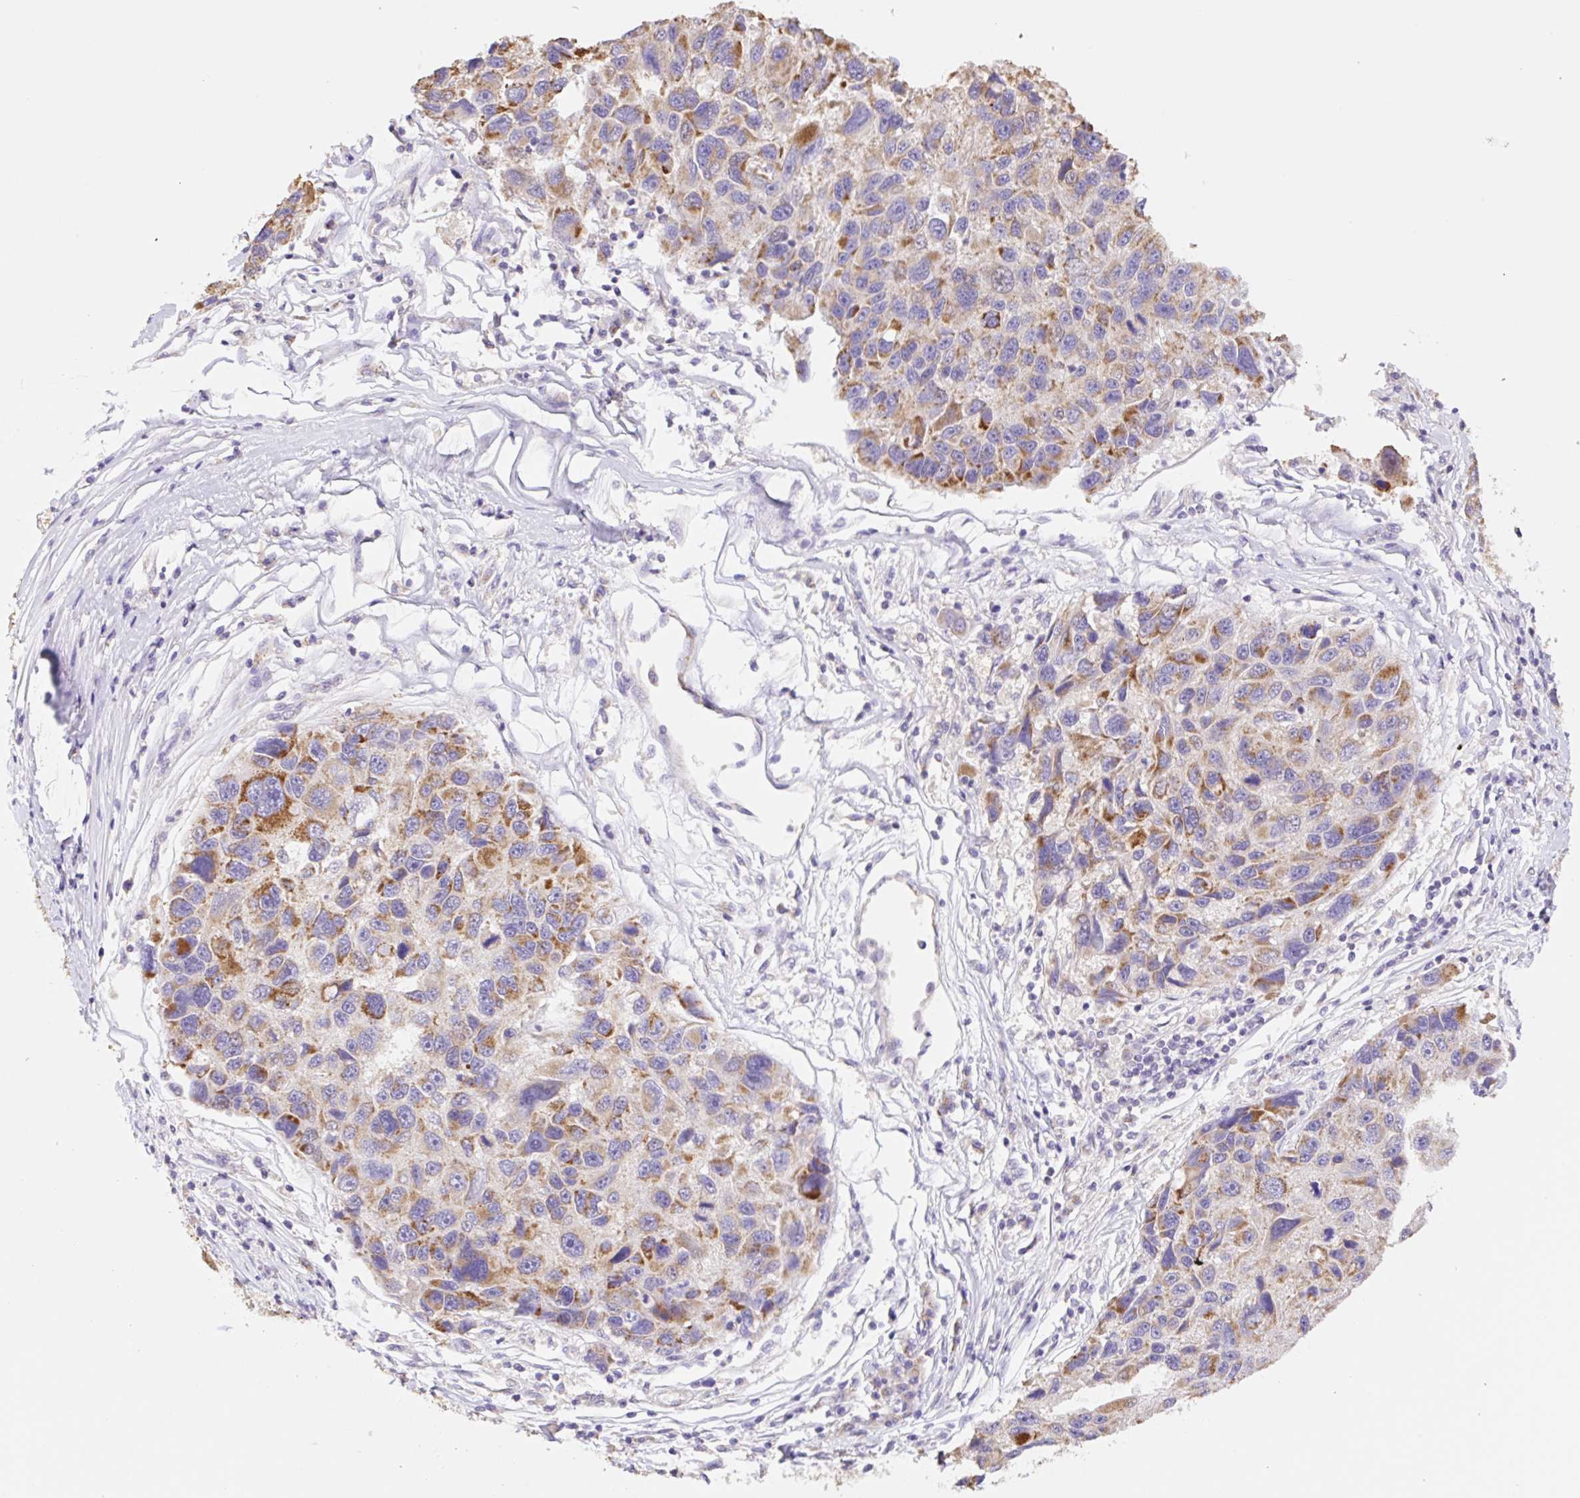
{"staining": {"intensity": "moderate", "quantity": "25%-75%", "location": "cytoplasmic/membranous"}, "tissue": "melanoma", "cell_type": "Tumor cells", "image_type": "cancer", "snomed": [{"axis": "morphology", "description": "Malignant melanoma, NOS"}, {"axis": "topography", "description": "Skin"}], "caption": "Tumor cells show medium levels of moderate cytoplasmic/membranous positivity in approximately 25%-75% of cells in melanoma. Nuclei are stained in blue.", "gene": "COPZ2", "patient": {"sex": "male", "age": 53}}